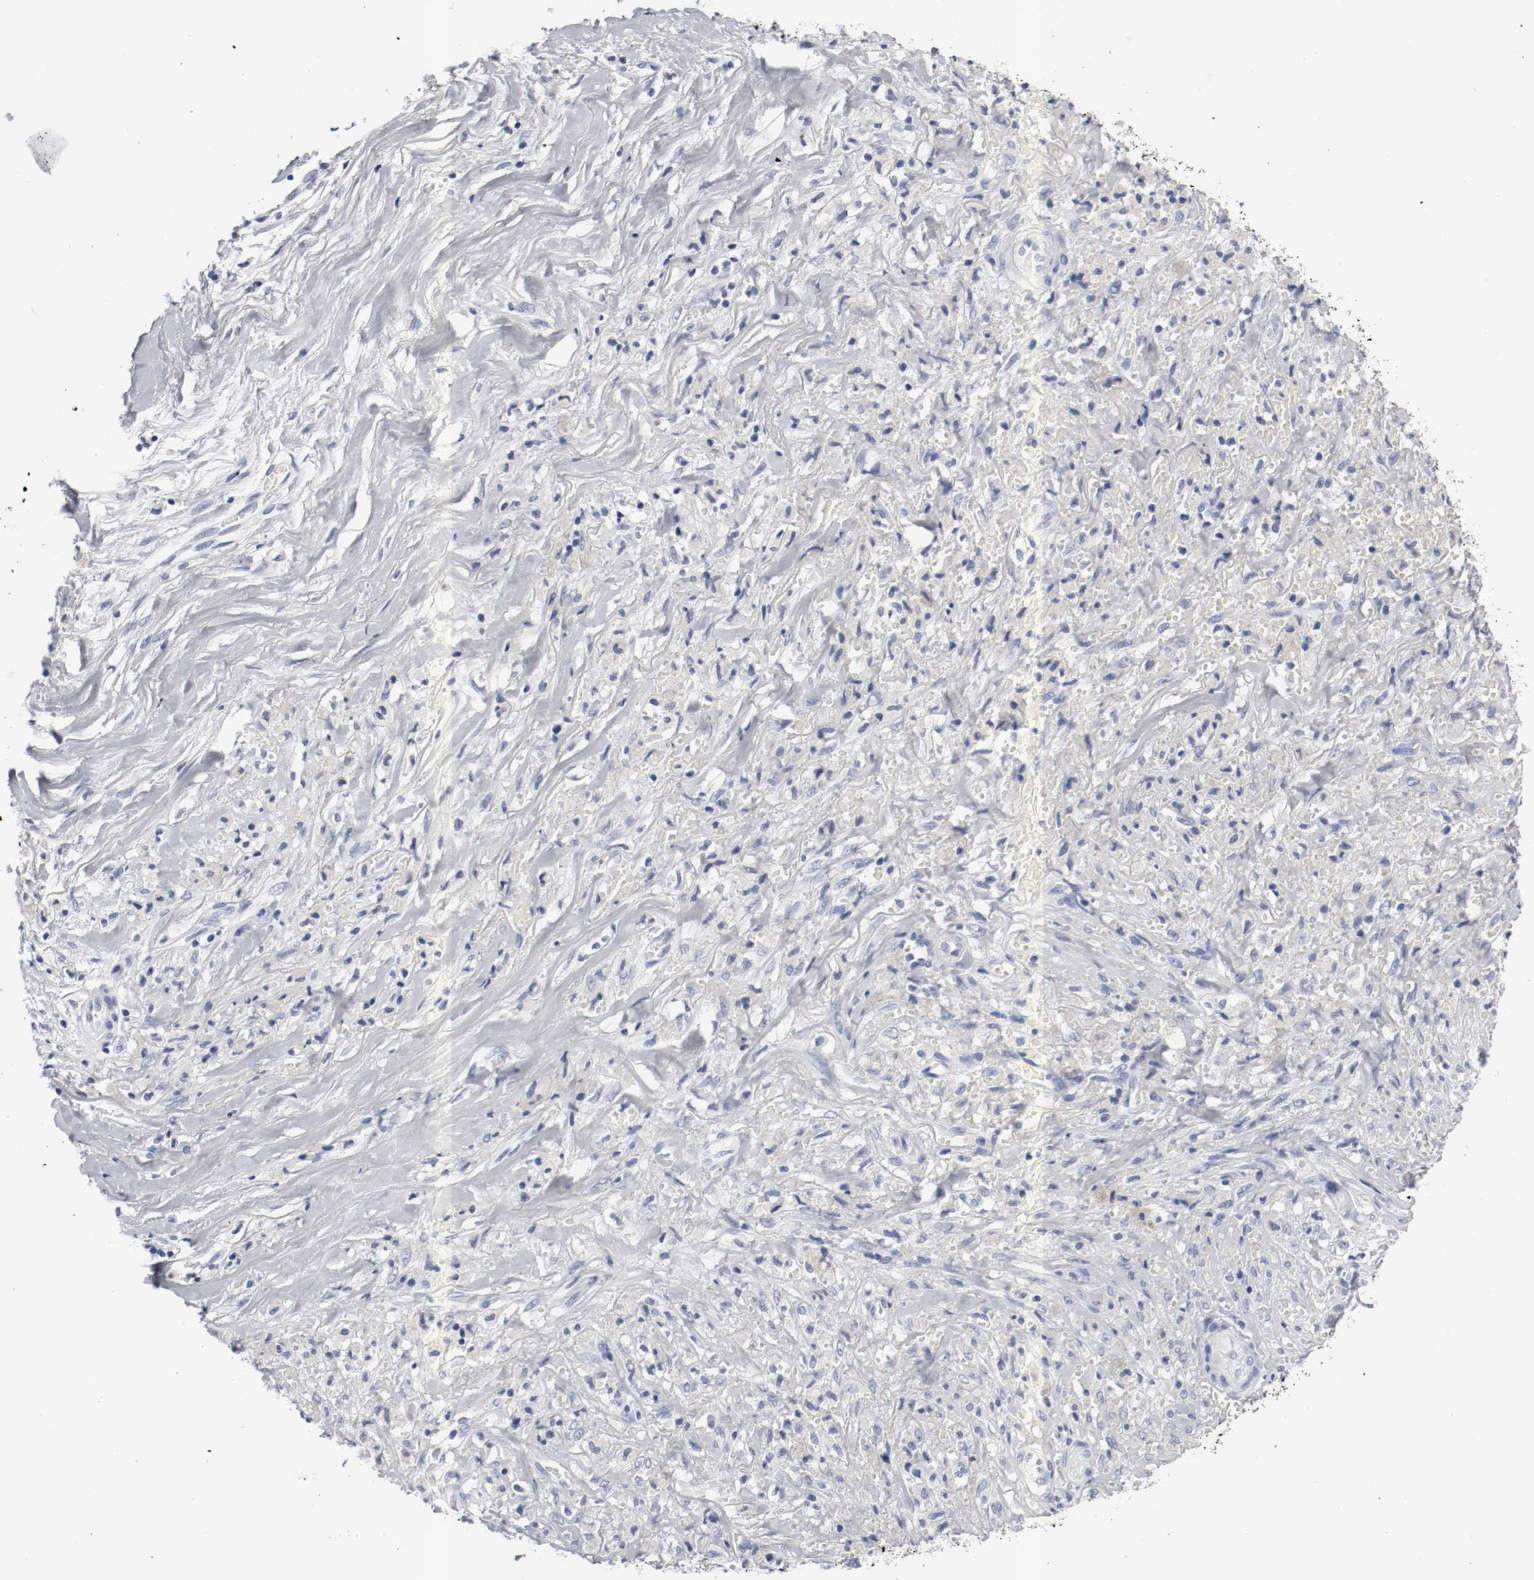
{"staining": {"intensity": "negative", "quantity": "none", "location": "none"}, "tissue": "liver cancer", "cell_type": "Tumor cells", "image_type": "cancer", "snomed": [{"axis": "morphology", "description": "Cholangiocarcinoma"}, {"axis": "topography", "description": "Liver"}], "caption": "There is no significant positivity in tumor cells of liver cholangiocarcinoma.", "gene": "GAD1", "patient": {"sex": "female", "age": 70}}